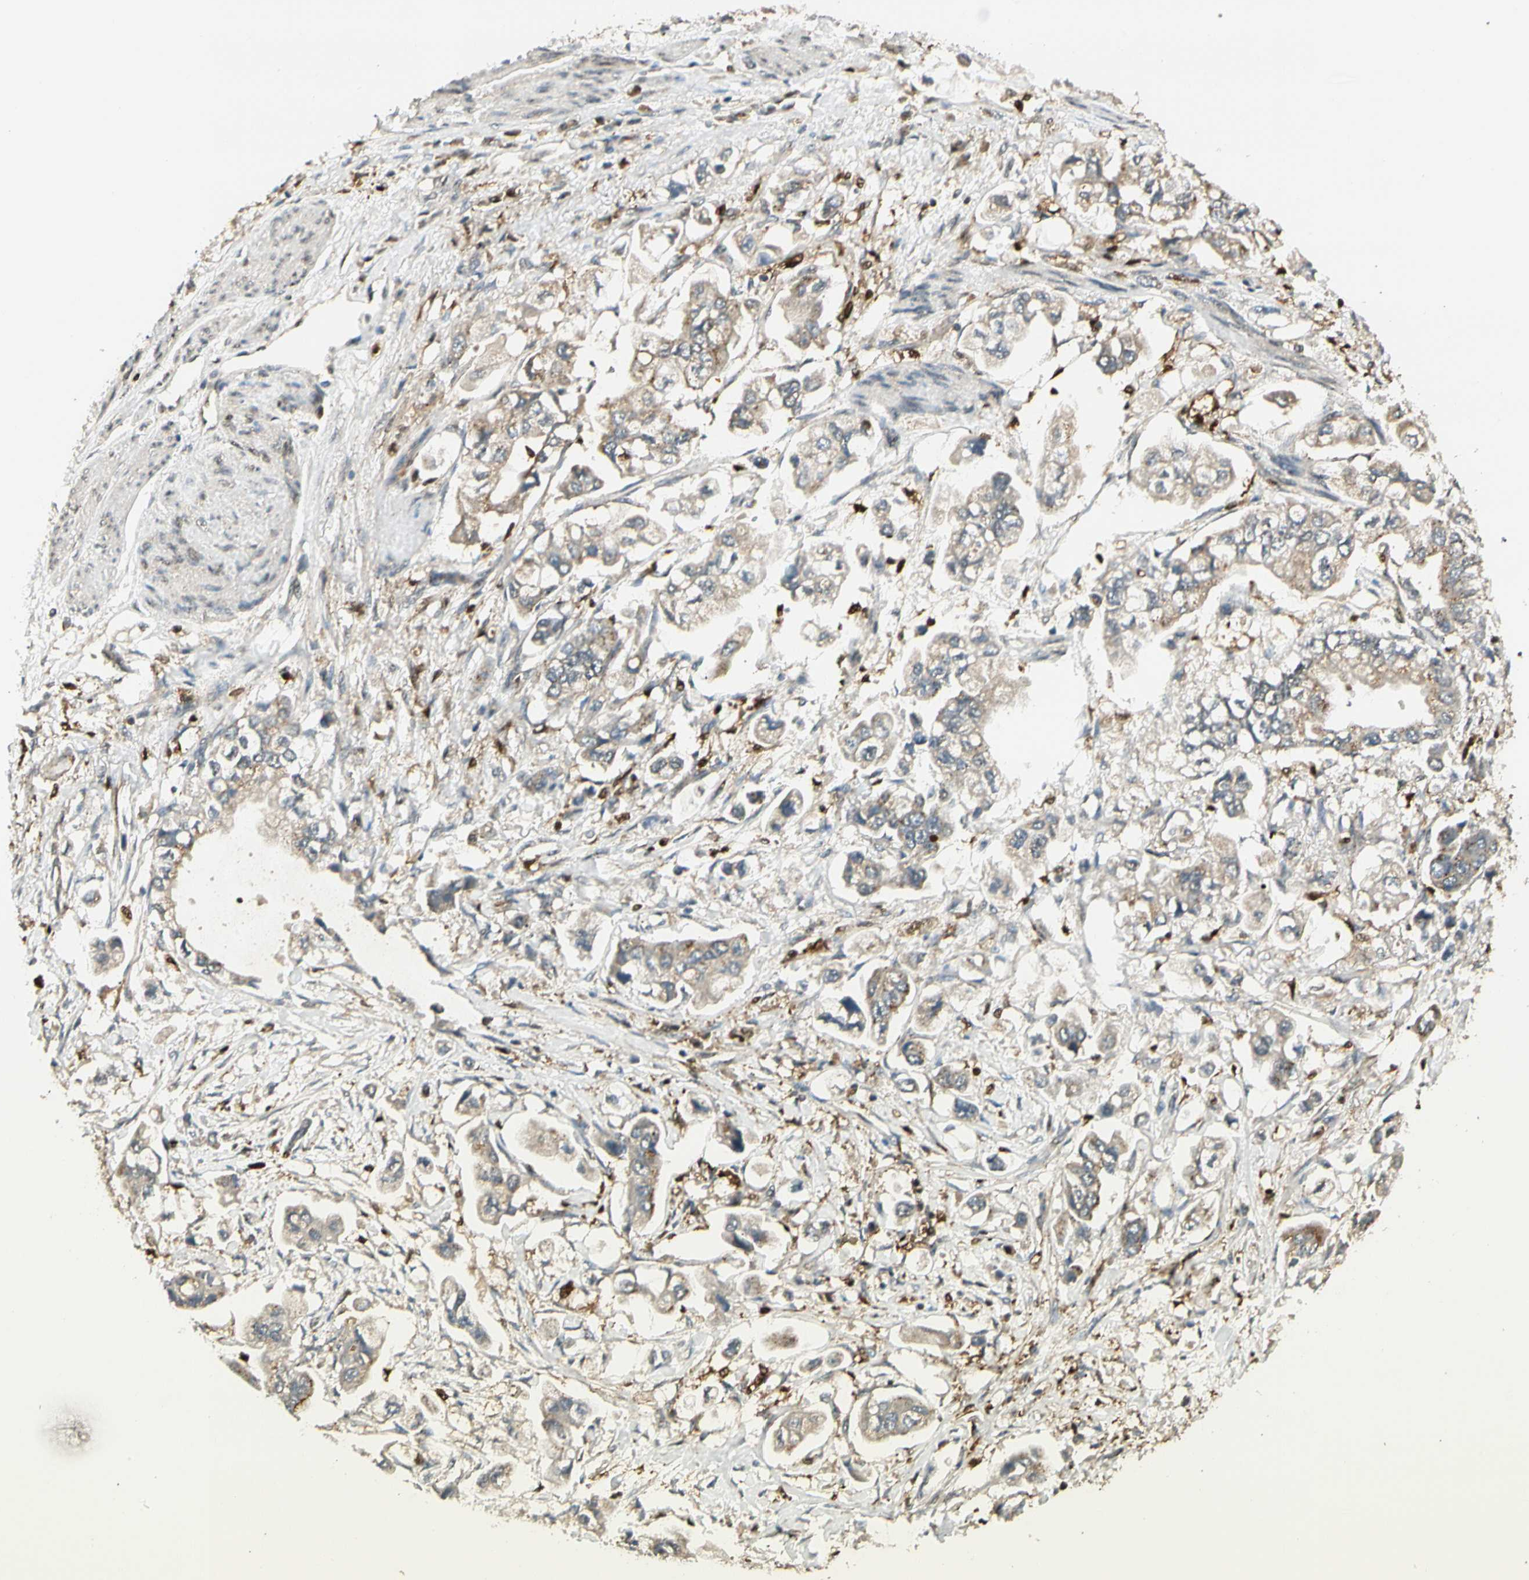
{"staining": {"intensity": "weak", "quantity": "25%-75%", "location": "cytoplasmic/membranous"}, "tissue": "stomach cancer", "cell_type": "Tumor cells", "image_type": "cancer", "snomed": [{"axis": "morphology", "description": "Adenocarcinoma, NOS"}, {"axis": "topography", "description": "Stomach"}], "caption": "Immunohistochemical staining of human stomach adenocarcinoma exhibits weak cytoplasmic/membranous protein positivity in approximately 25%-75% of tumor cells.", "gene": "LTA4H", "patient": {"sex": "male", "age": 62}}